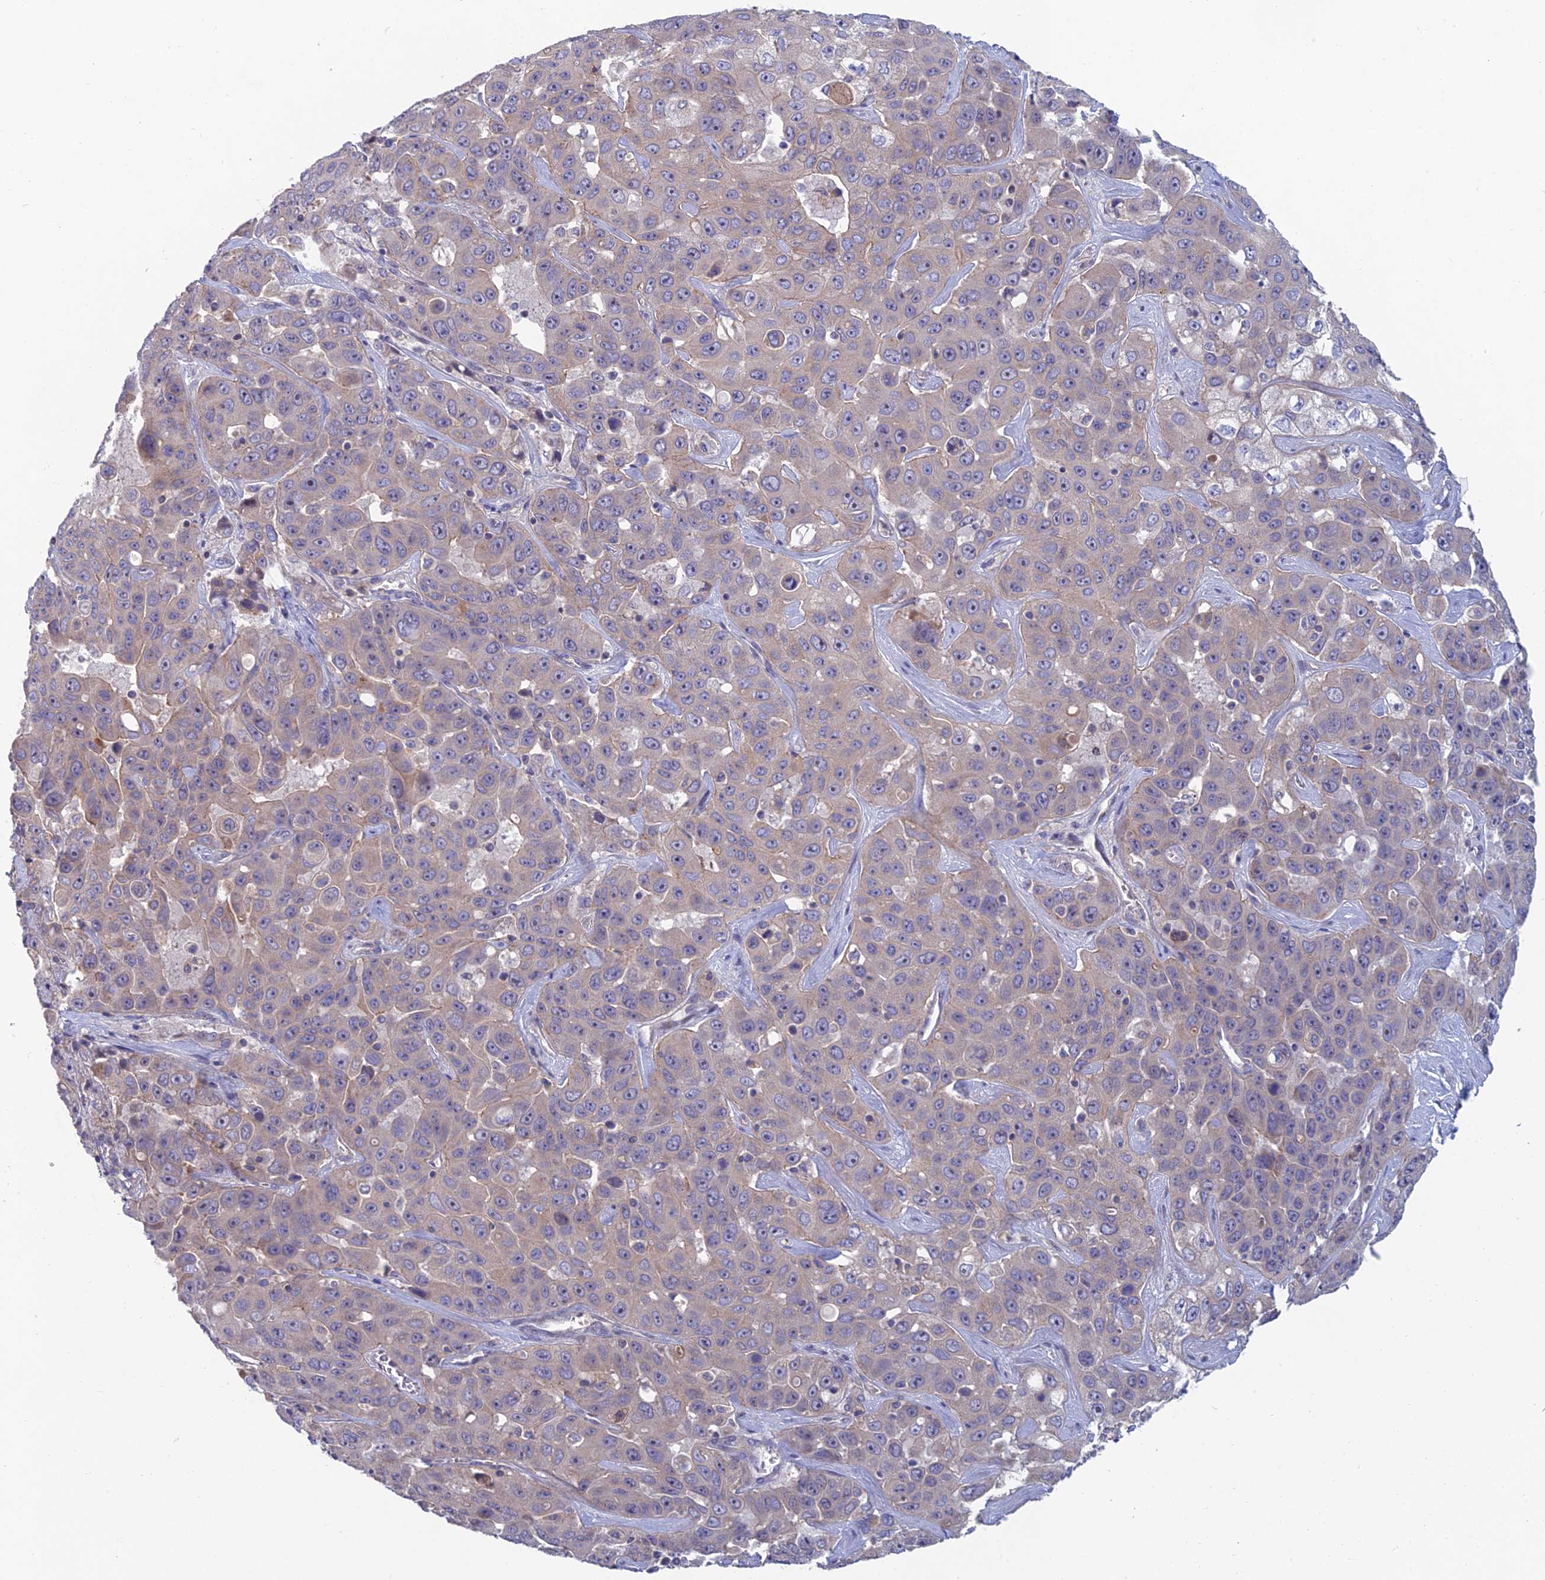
{"staining": {"intensity": "negative", "quantity": "none", "location": "none"}, "tissue": "liver cancer", "cell_type": "Tumor cells", "image_type": "cancer", "snomed": [{"axis": "morphology", "description": "Cholangiocarcinoma"}, {"axis": "topography", "description": "Liver"}], "caption": "This is a micrograph of immunohistochemistry staining of liver cholangiocarcinoma, which shows no staining in tumor cells.", "gene": "USP37", "patient": {"sex": "female", "age": 52}}